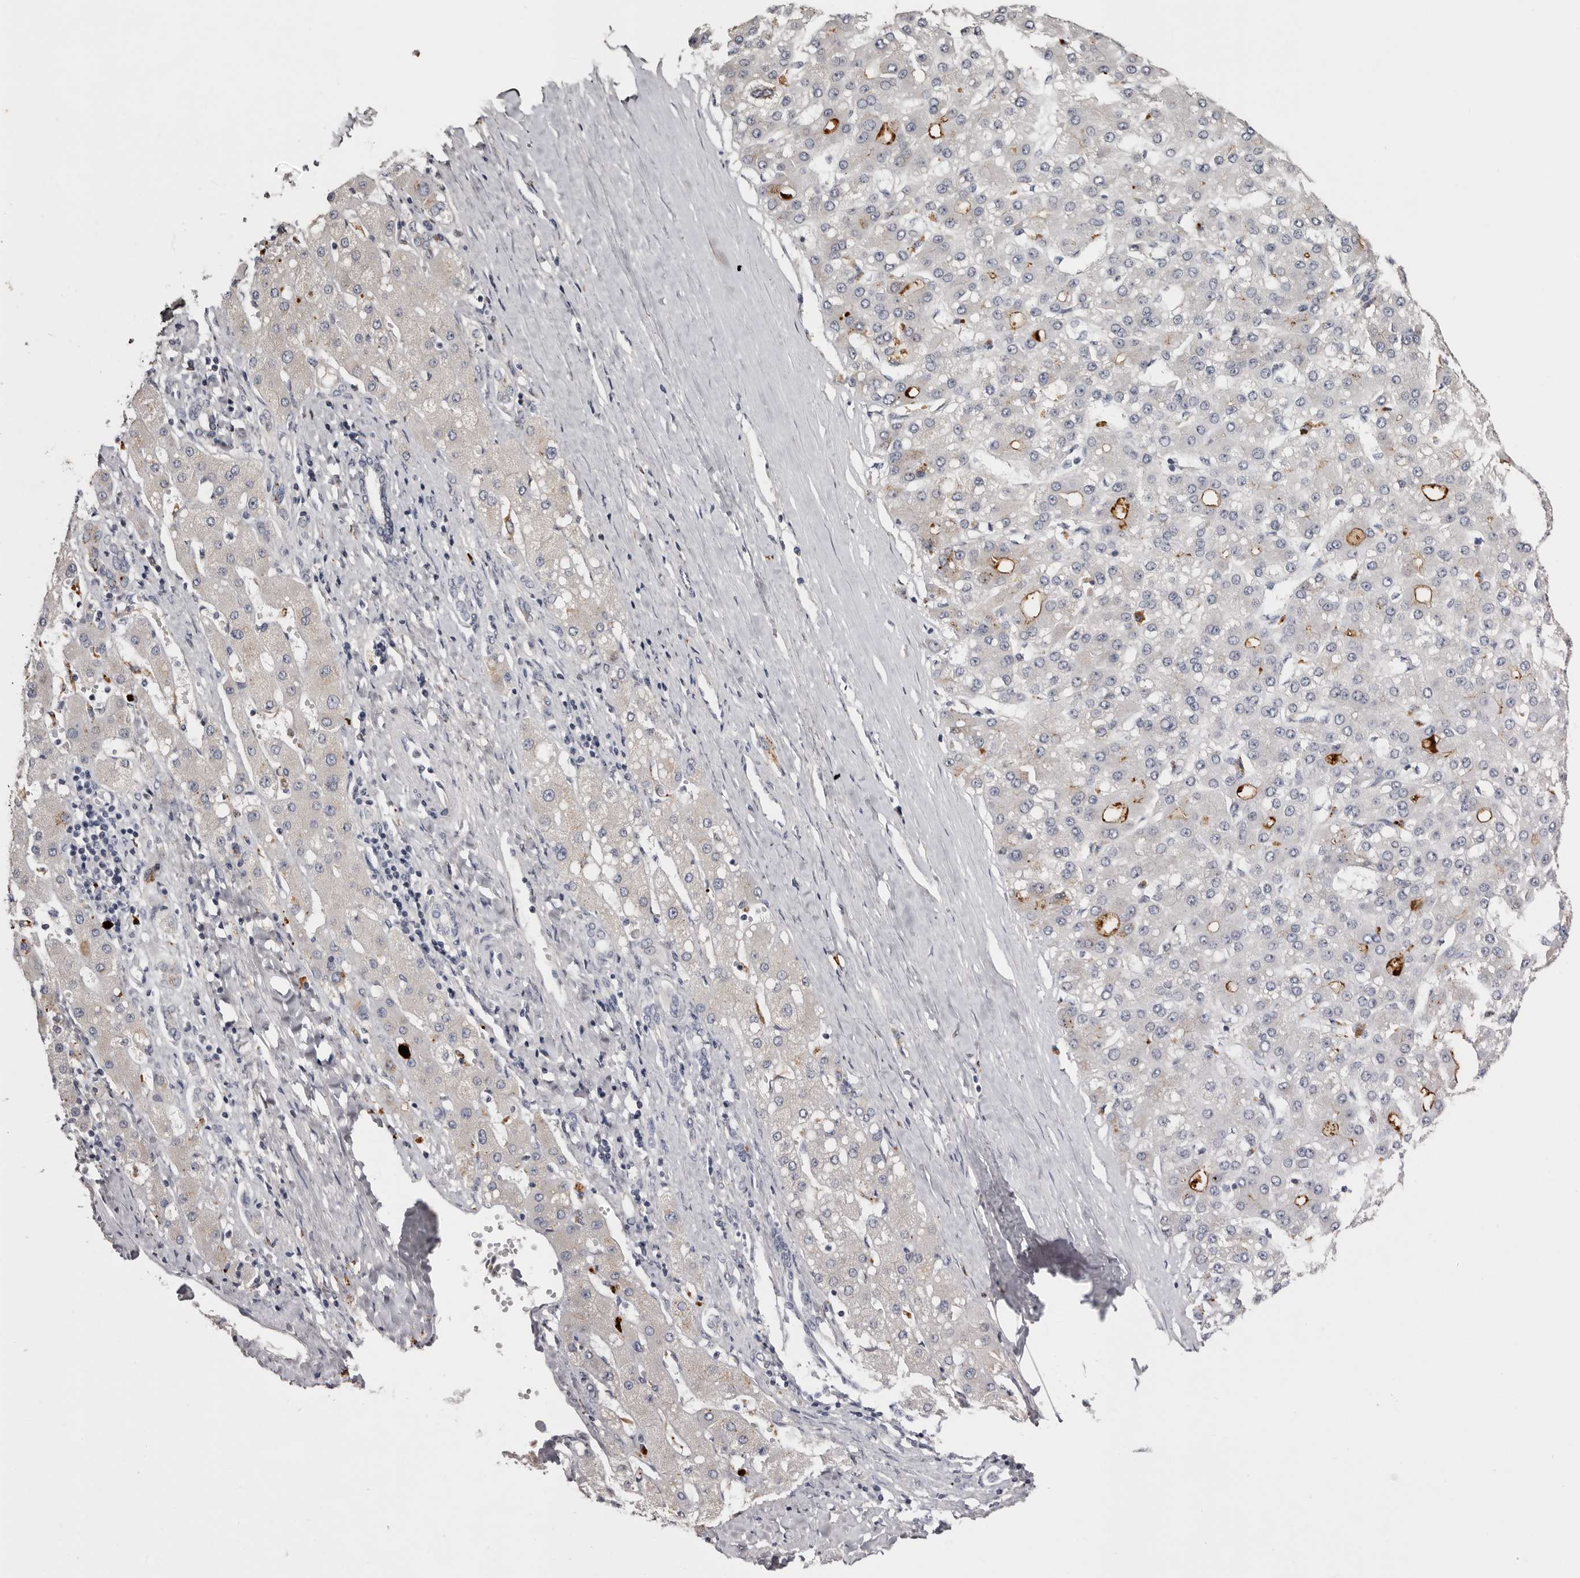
{"staining": {"intensity": "negative", "quantity": "none", "location": "none"}, "tissue": "liver cancer", "cell_type": "Tumor cells", "image_type": "cancer", "snomed": [{"axis": "morphology", "description": "Carcinoma, Hepatocellular, NOS"}, {"axis": "topography", "description": "Liver"}], "caption": "Immunohistochemistry of liver cancer (hepatocellular carcinoma) reveals no expression in tumor cells.", "gene": "KLHL38", "patient": {"sex": "male", "age": 67}}